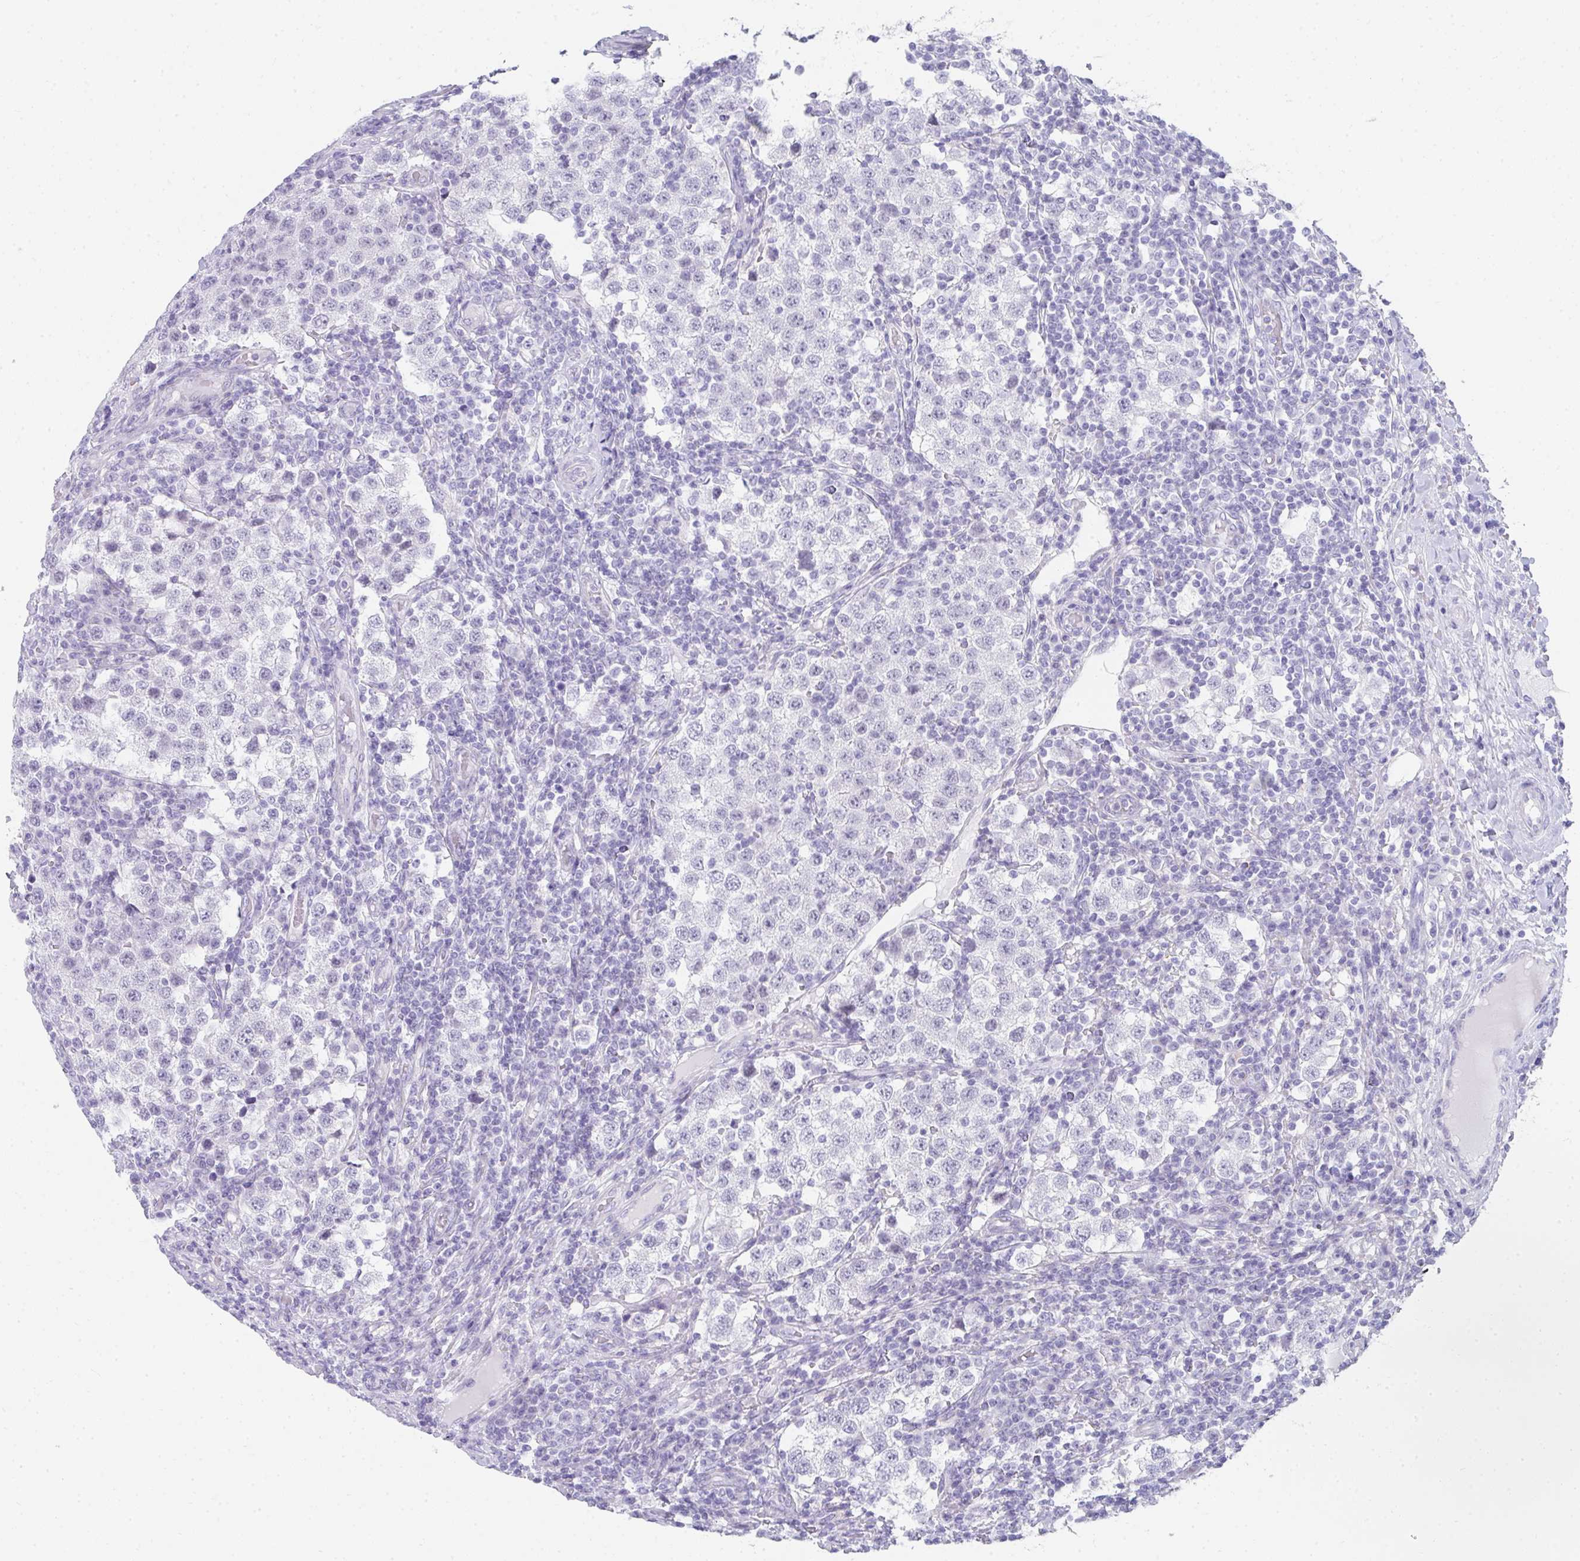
{"staining": {"intensity": "negative", "quantity": "none", "location": "none"}, "tissue": "testis cancer", "cell_type": "Tumor cells", "image_type": "cancer", "snomed": [{"axis": "morphology", "description": "Seminoma, NOS"}, {"axis": "topography", "description": "Testis"}], "caption": "Image shows no significant protein expression in tumor cells of seminoma (testis). The staining was performed using DAB (3,3'-diaminobenzidine) to visualize the protein expression in brown, while the nuclei were stained in blue with hematoxylin (Magnification: 20x).", "gene": "RLF", "patient": {"sex": "male", "age": 34}}